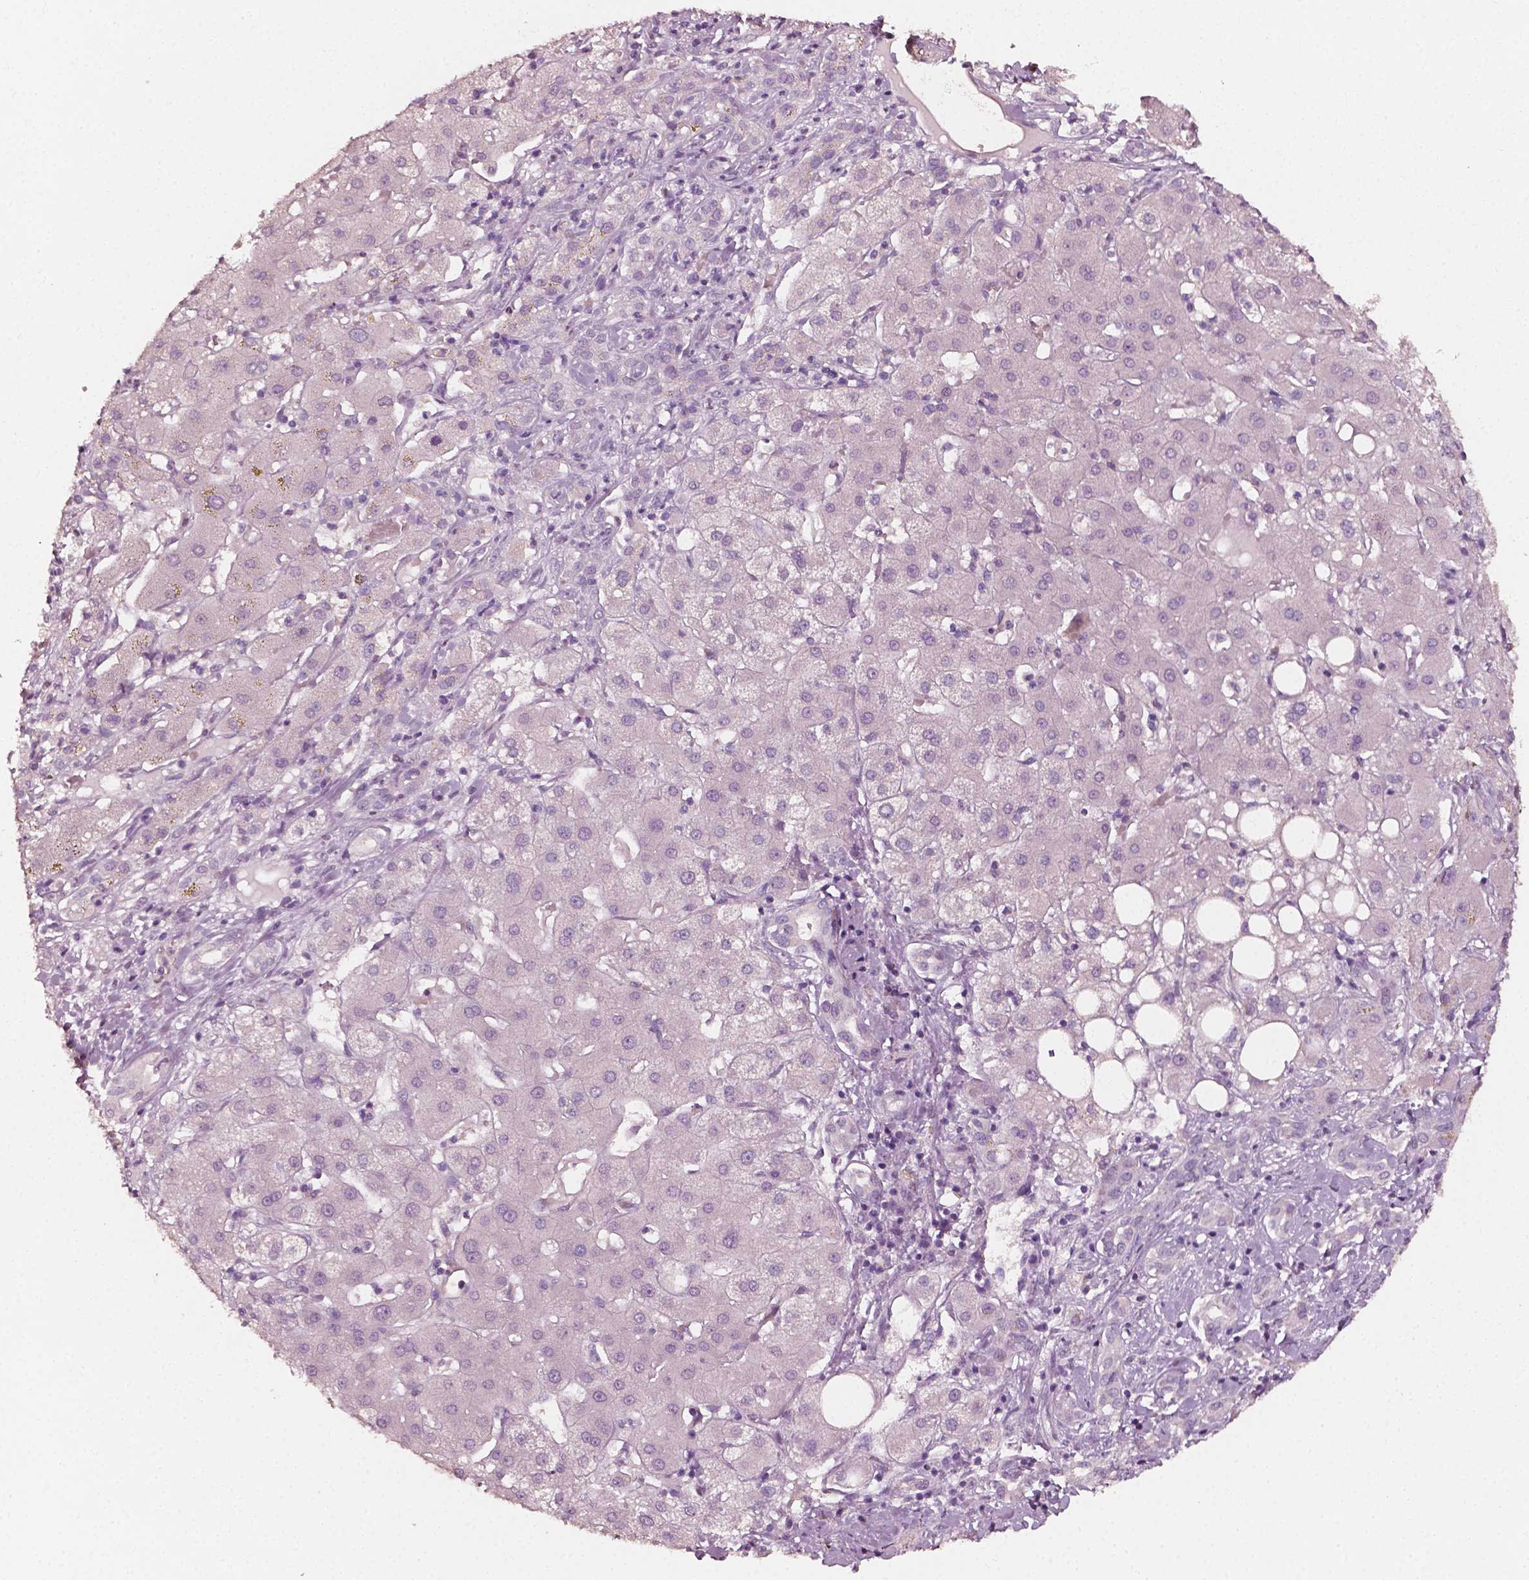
{"staining": {"intensity": "negative", "quantity": "none", "location": "none"}, "tissue": "liver cancer", "cell_type": "Tumor cells", "image_type": "cancer", "snomed": [{"axis": "morphology", "description": "Carcinoma, Hepatocellular, NOS"}, {"axis": "topography", "description": "Liver"}], "caption": "Immunohistochemistry of liver cancer shows no positivity in tumor cells. Nuclei are stained in blue.", "gene": "PLA2R1", "patient": {"sex": "male", "age": 65}}